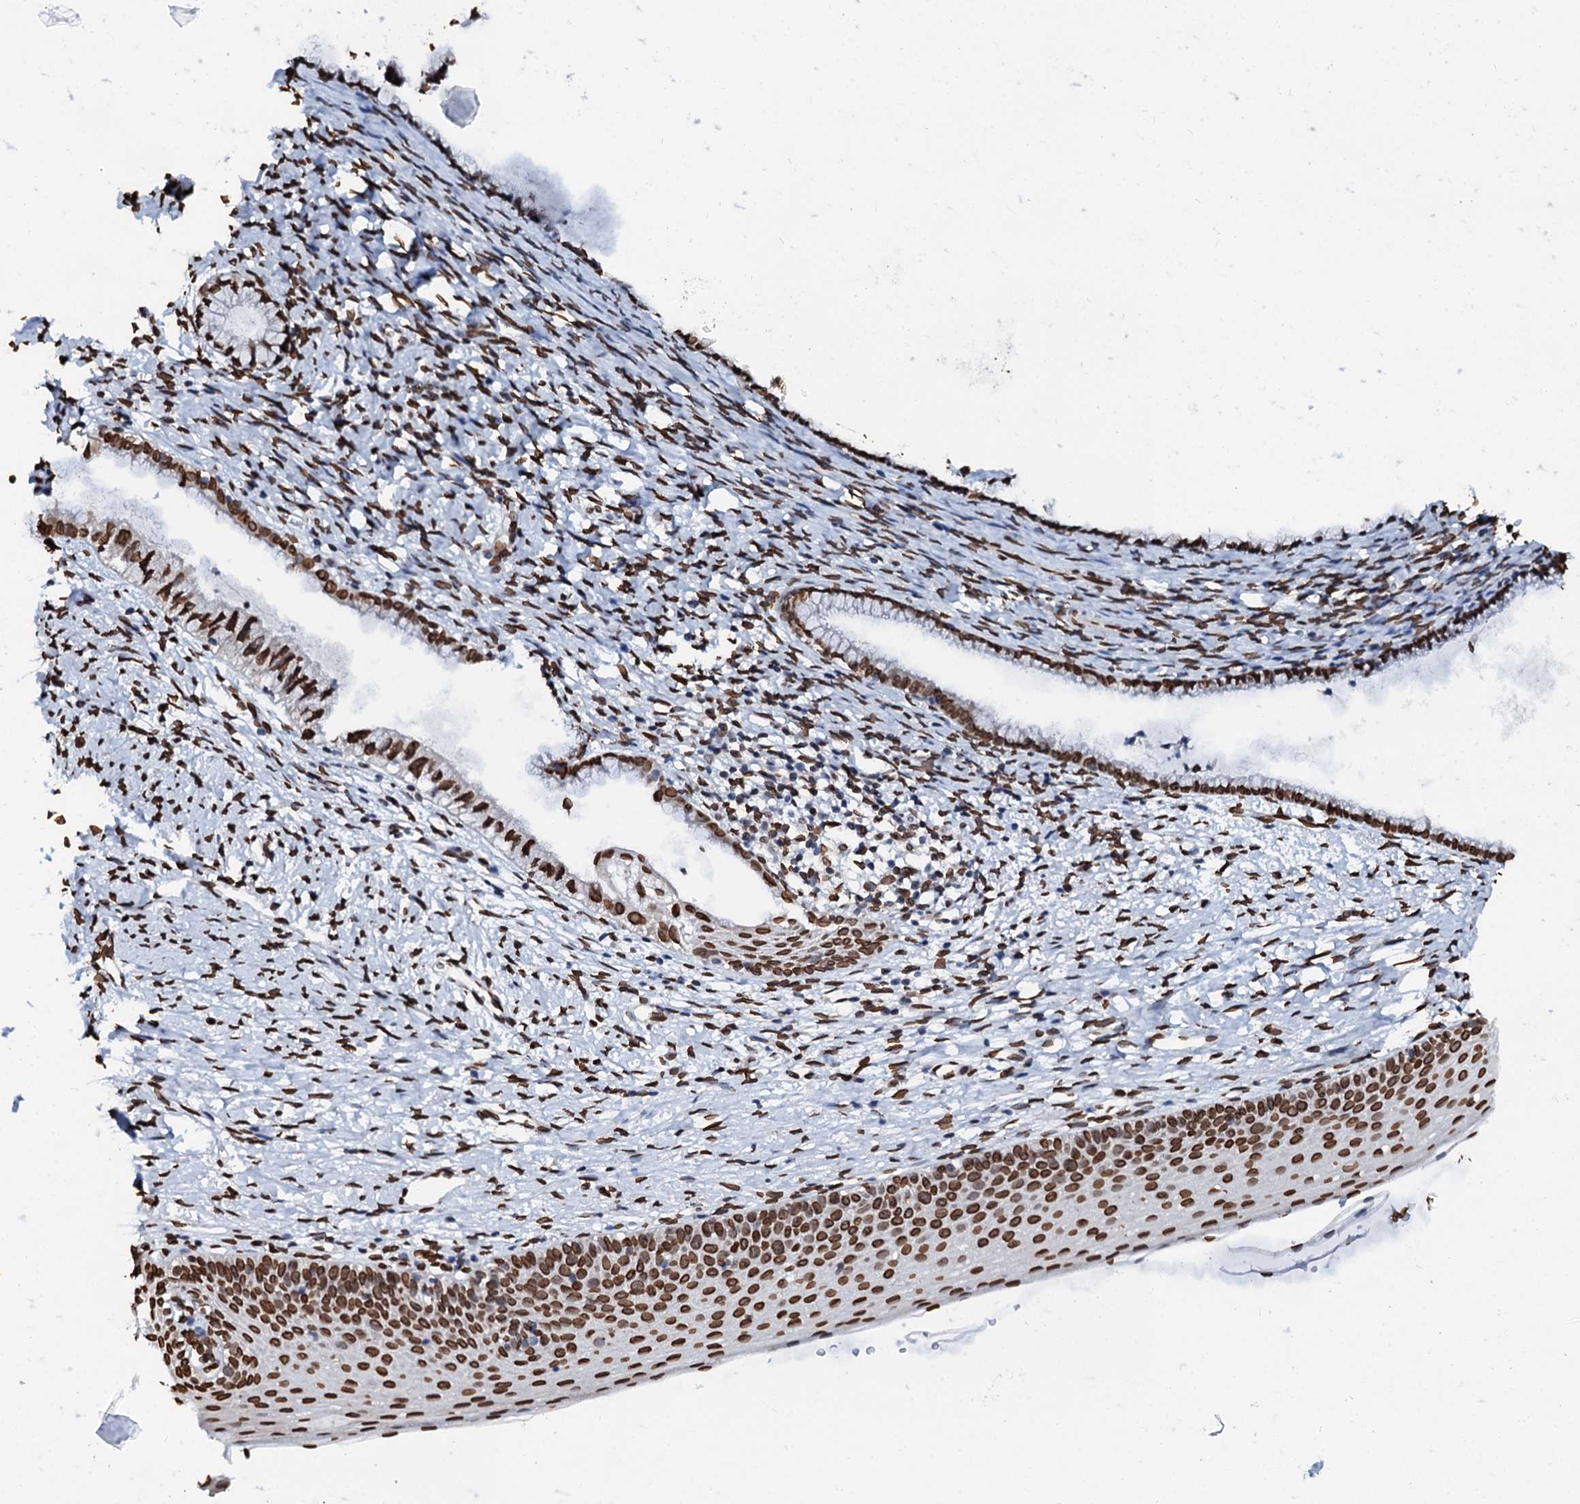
{"staining": {"intensity": "strong", "quantity": ">75%", "location": "nuclear"}, "tissue": "cervix", "cell_type": "Glandular cells", "image_type": "normal", "snomed": [{"axis": "morphology", "description": "Normal tissue, NOS"}, {"axis": "topography", "description": "Cervix"}], "caption": "A brown stain labels strong nuclear positivity of a protein in glandular cells of unremarkable human cervix. (Brightfield microscopy of DAB IHC at high magnification).", "gene": "KATNAL2", "patient": {"sex": "female", "age": 36}}